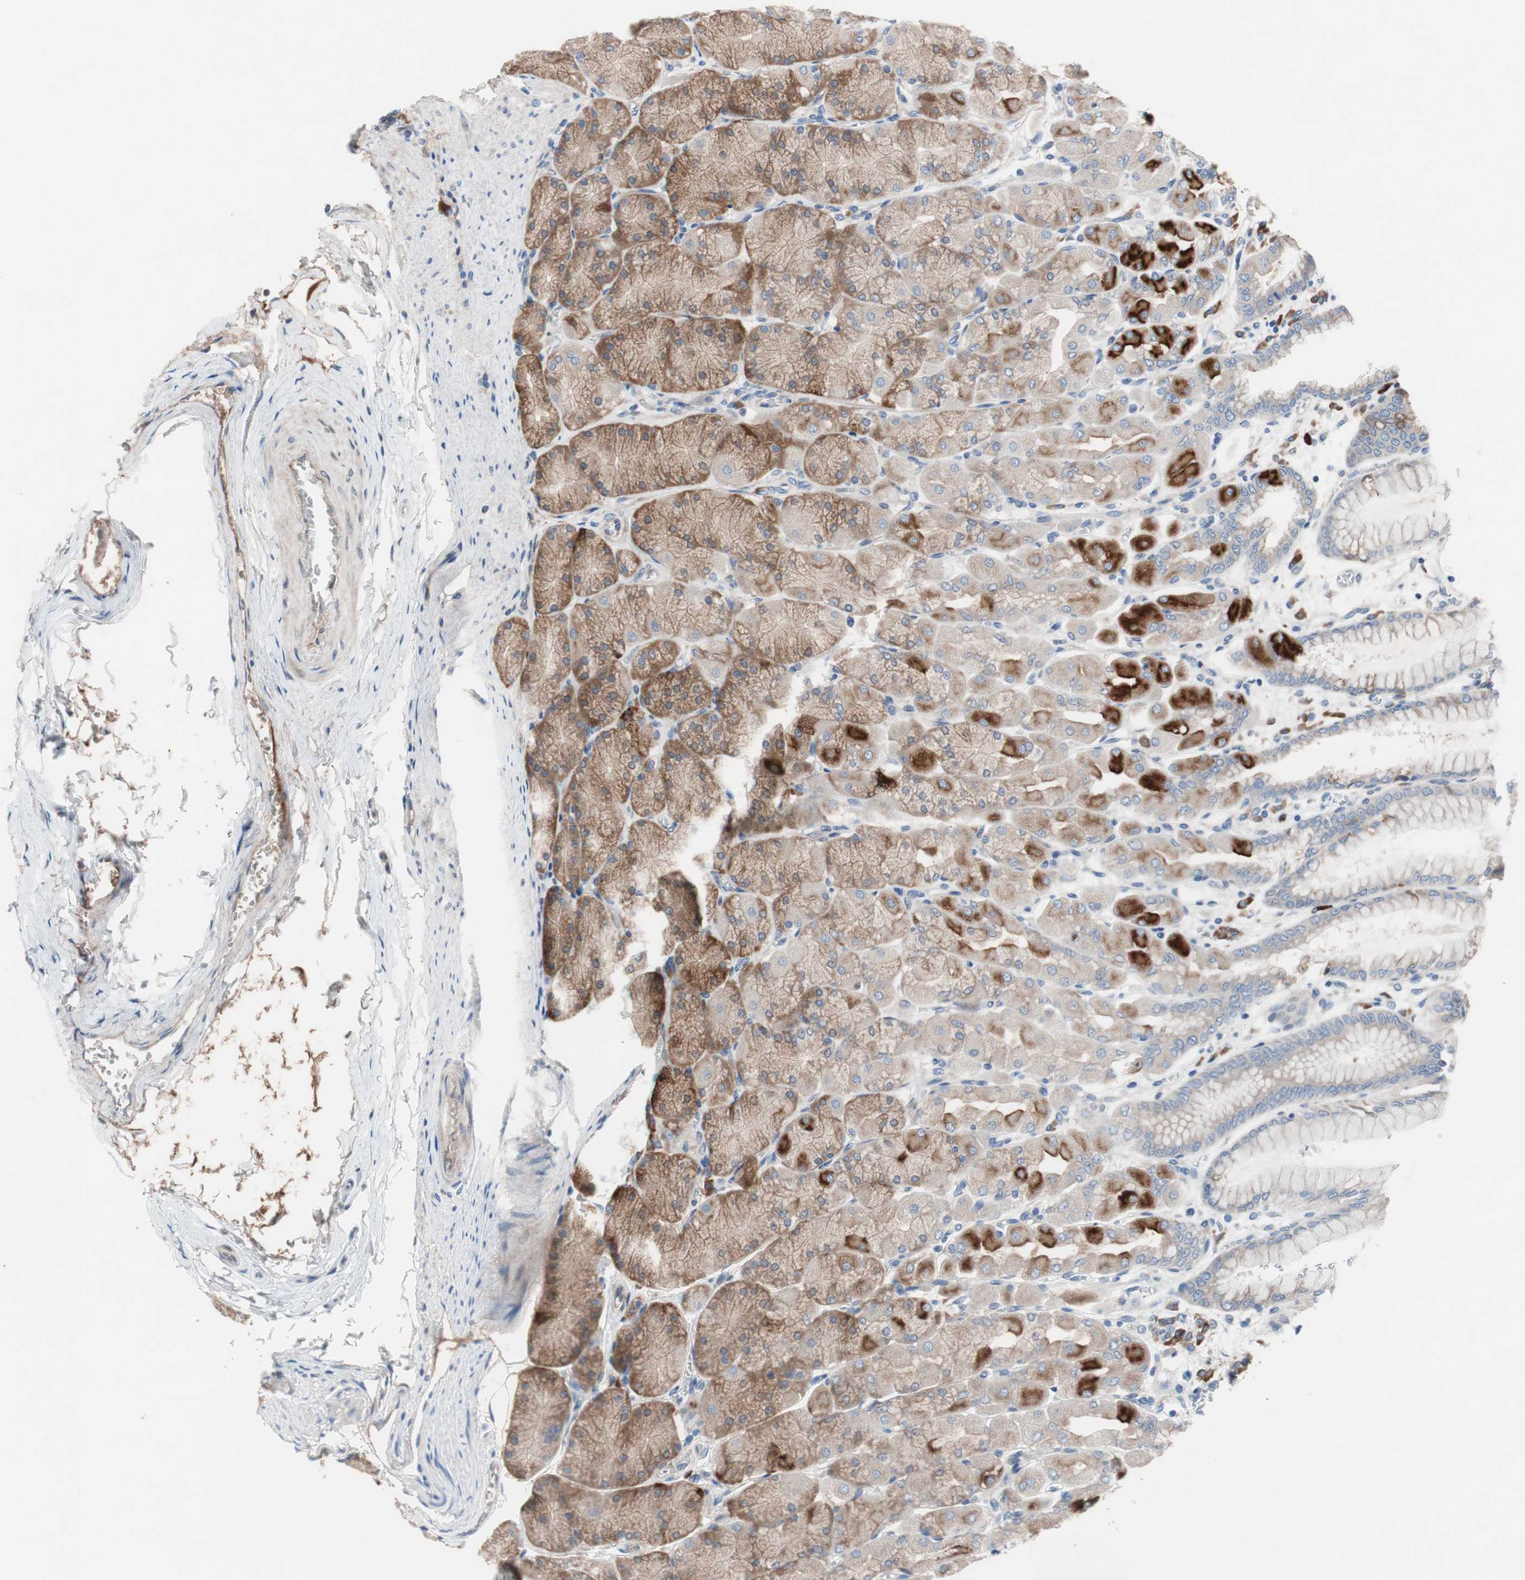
{"staining": {"intensity": "moderate", "quantity": ">75%", "location": "cytoplasmic/membranous"}, "tissue": "stomach", "cell_type": "Glandular cells", "image_type": "normal", "snomed": [{"axis": "morphology", "description": "Normal tissue, NOS"}, {"axis": "topography", "description": "Stomach, upper"}], "caption": "Immunohistochemical staining of benign stomach displays moderate cytoplasmic/membranous protein positivity in about >75% of glandular cells.", "gene": "KANSL1", "patient": {"sex": "female", "age": 56}}